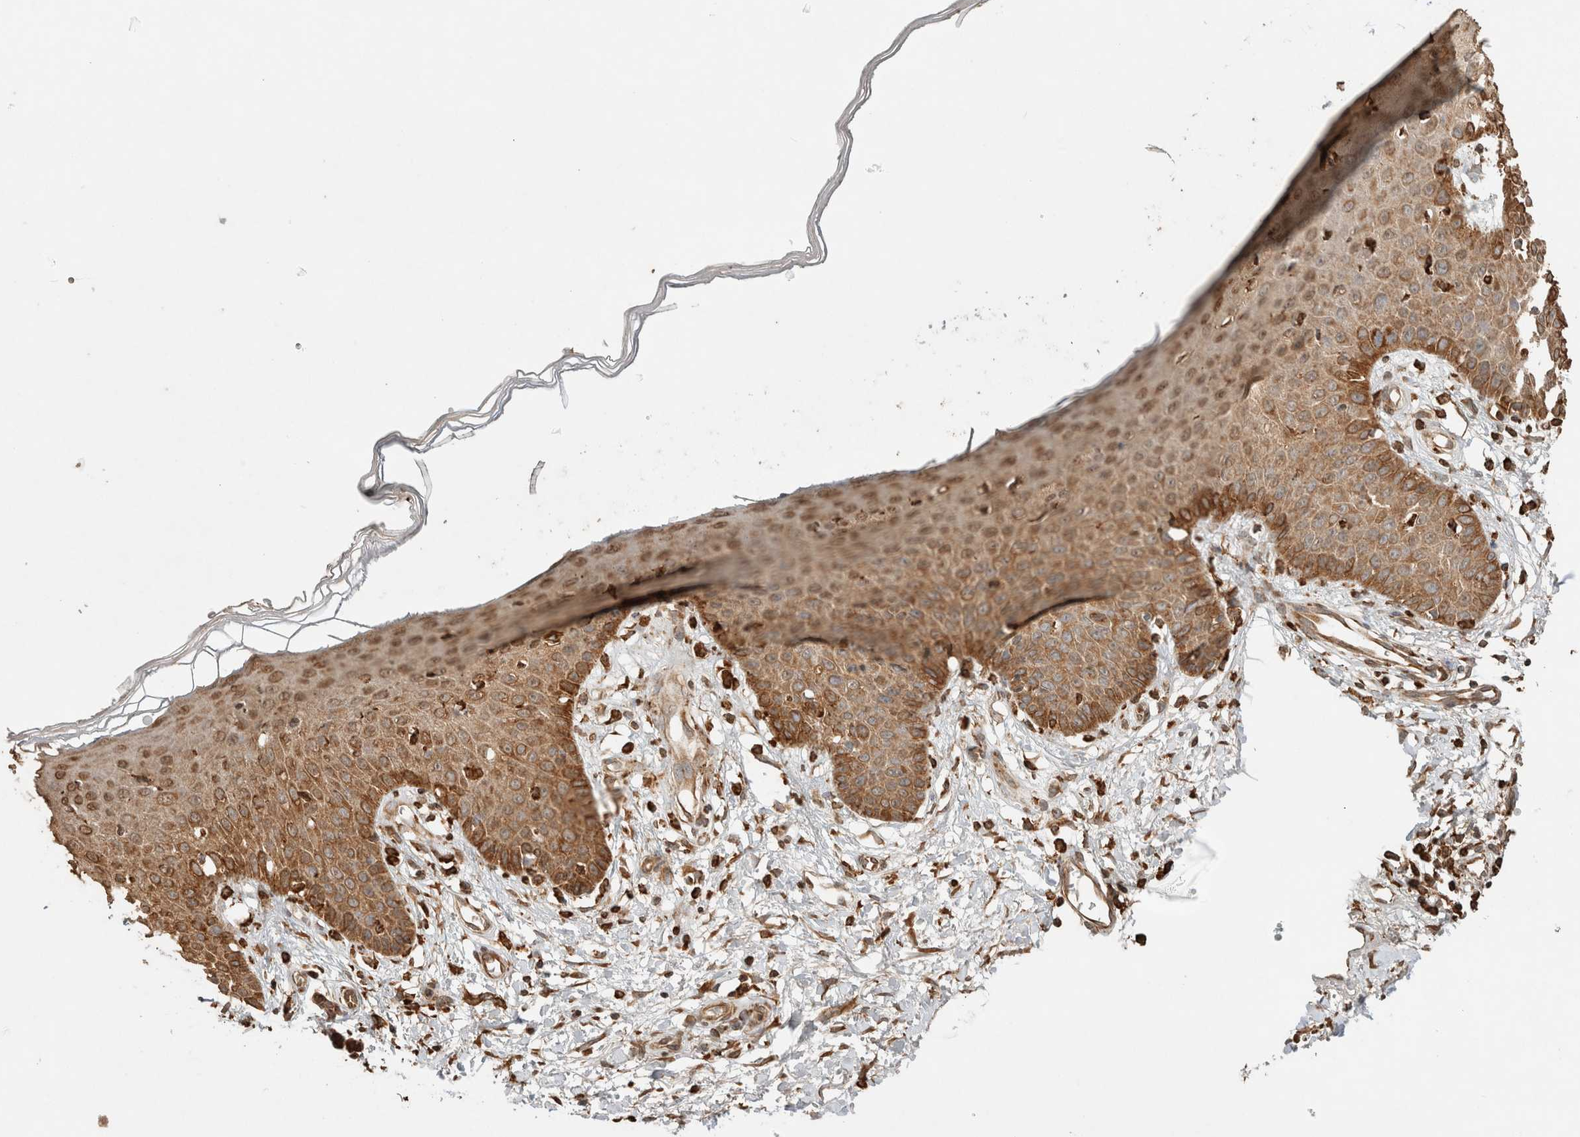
{"staining": {"intensity": "strong", "quantity": ">75%", "location": "cytoplasmic/membranous"}, "tissue": "skin", "cell_type": "Fibroblasts", "image_type": "normal", "snomed": [{"axis": "morphology", "description": "Normal tissue, NOS"}, {"axis": "morphology", "description": "Inflammation, NOS"}, {"axis": "topography", "description": "Skin"}], "caption": "A high amount of strong cytoplasmic/membranous expression is seen in approximately >75% of fibroblasts in unremarkable skin.", "gene": "ERAP1", "patient": {"sex": "female", "age": 44}}